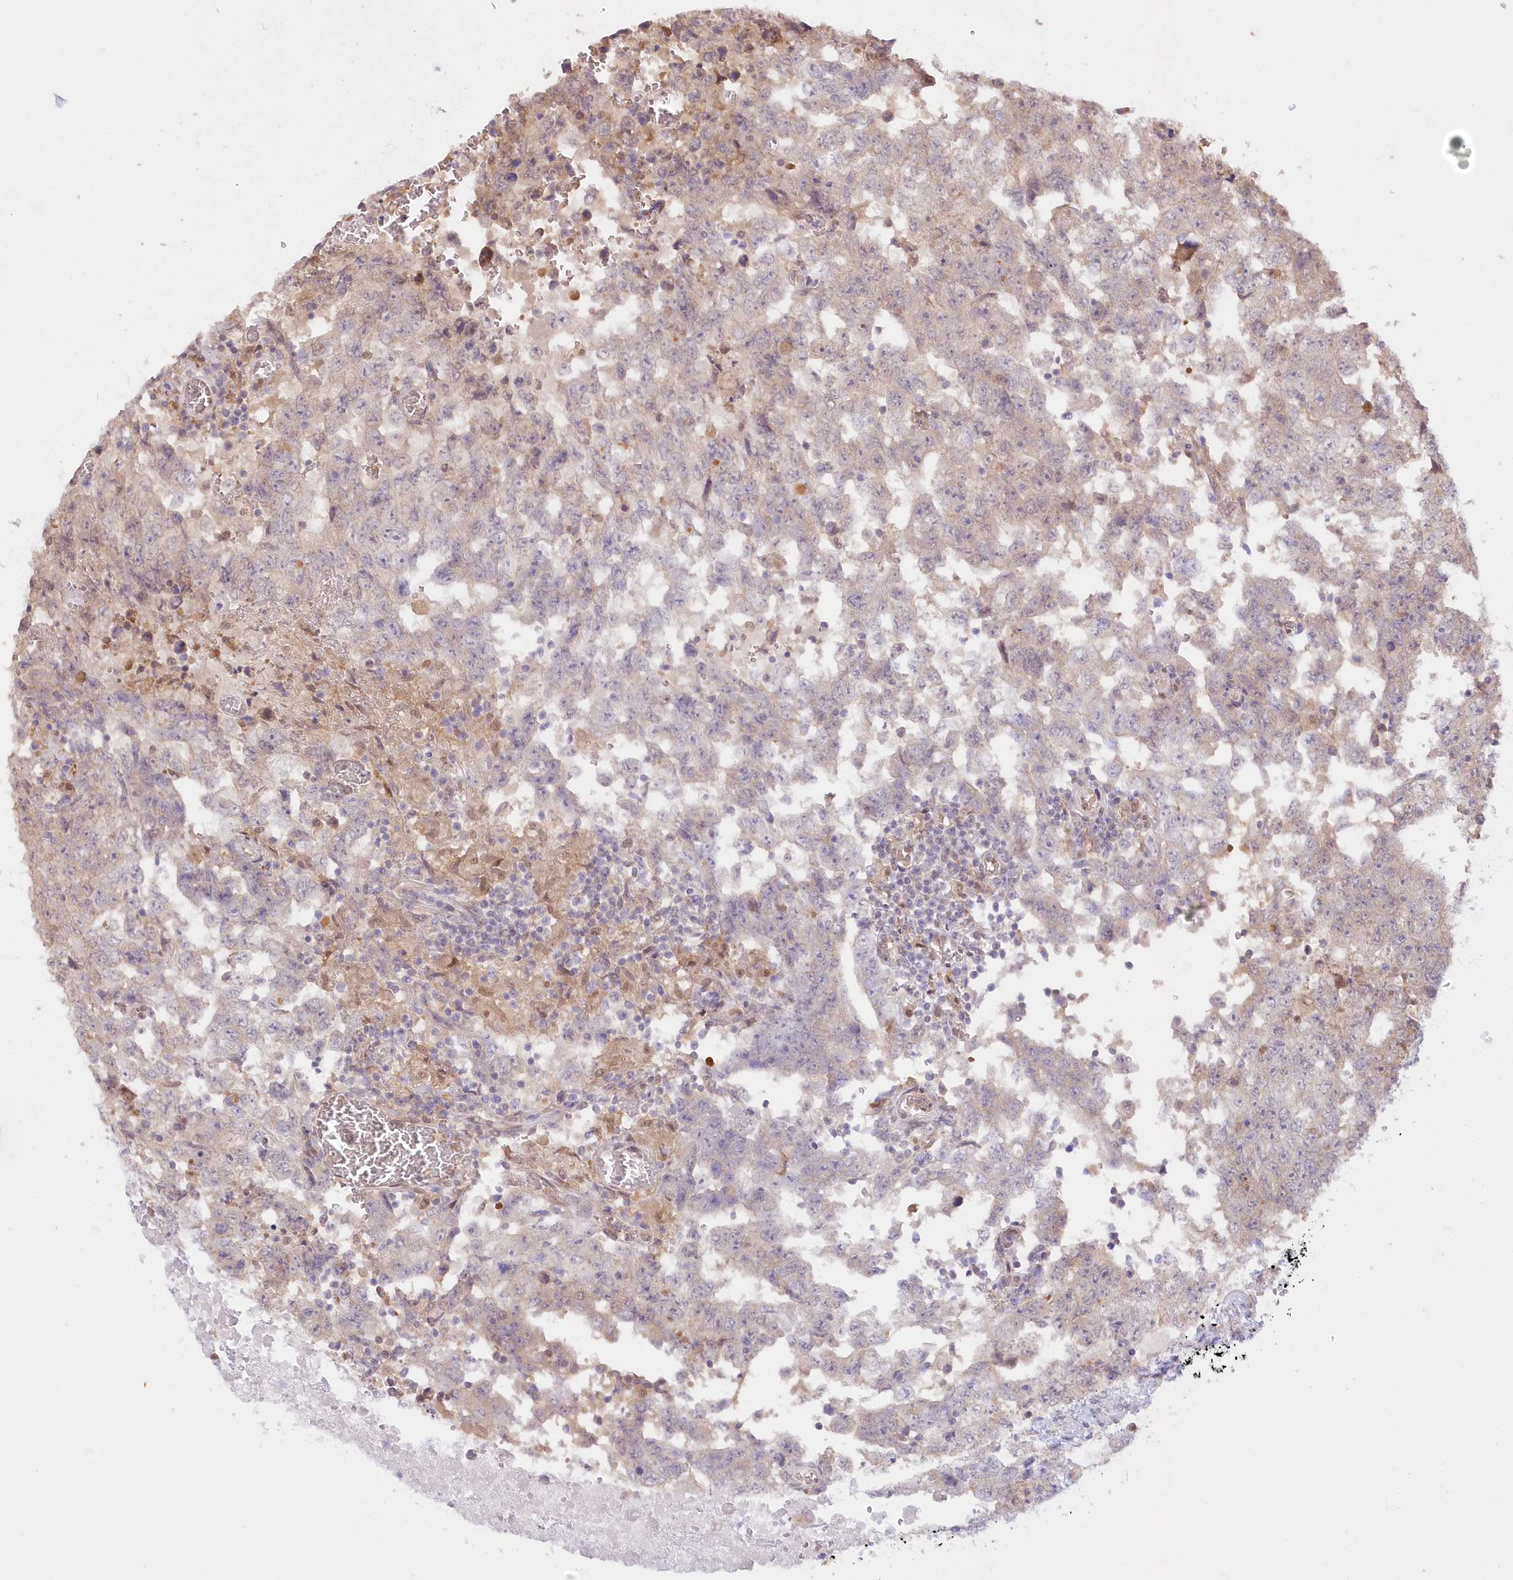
{"staining": {"intensity": "weak", "quantity": "25%-75%", "location": "cytoplasmic/membranous"}, "tissue": "testis cancer", "cell_type": "Tumor cells", "image_type": "cancer", "snomed": [{"axis": "morphology", "description": "Carcinoma, Embryonal, NOS"}, {"axis": "topography", "description": "Testis"}], "caption": "This image displays immunohistochemistry (IHC) staining of human testis cancer, with low weak cytoplasmic/membranous positivity in about 25%-75% of tumor cells.", "gene": "RNPEP", "patient": {"sex": "male", "age": 26}}